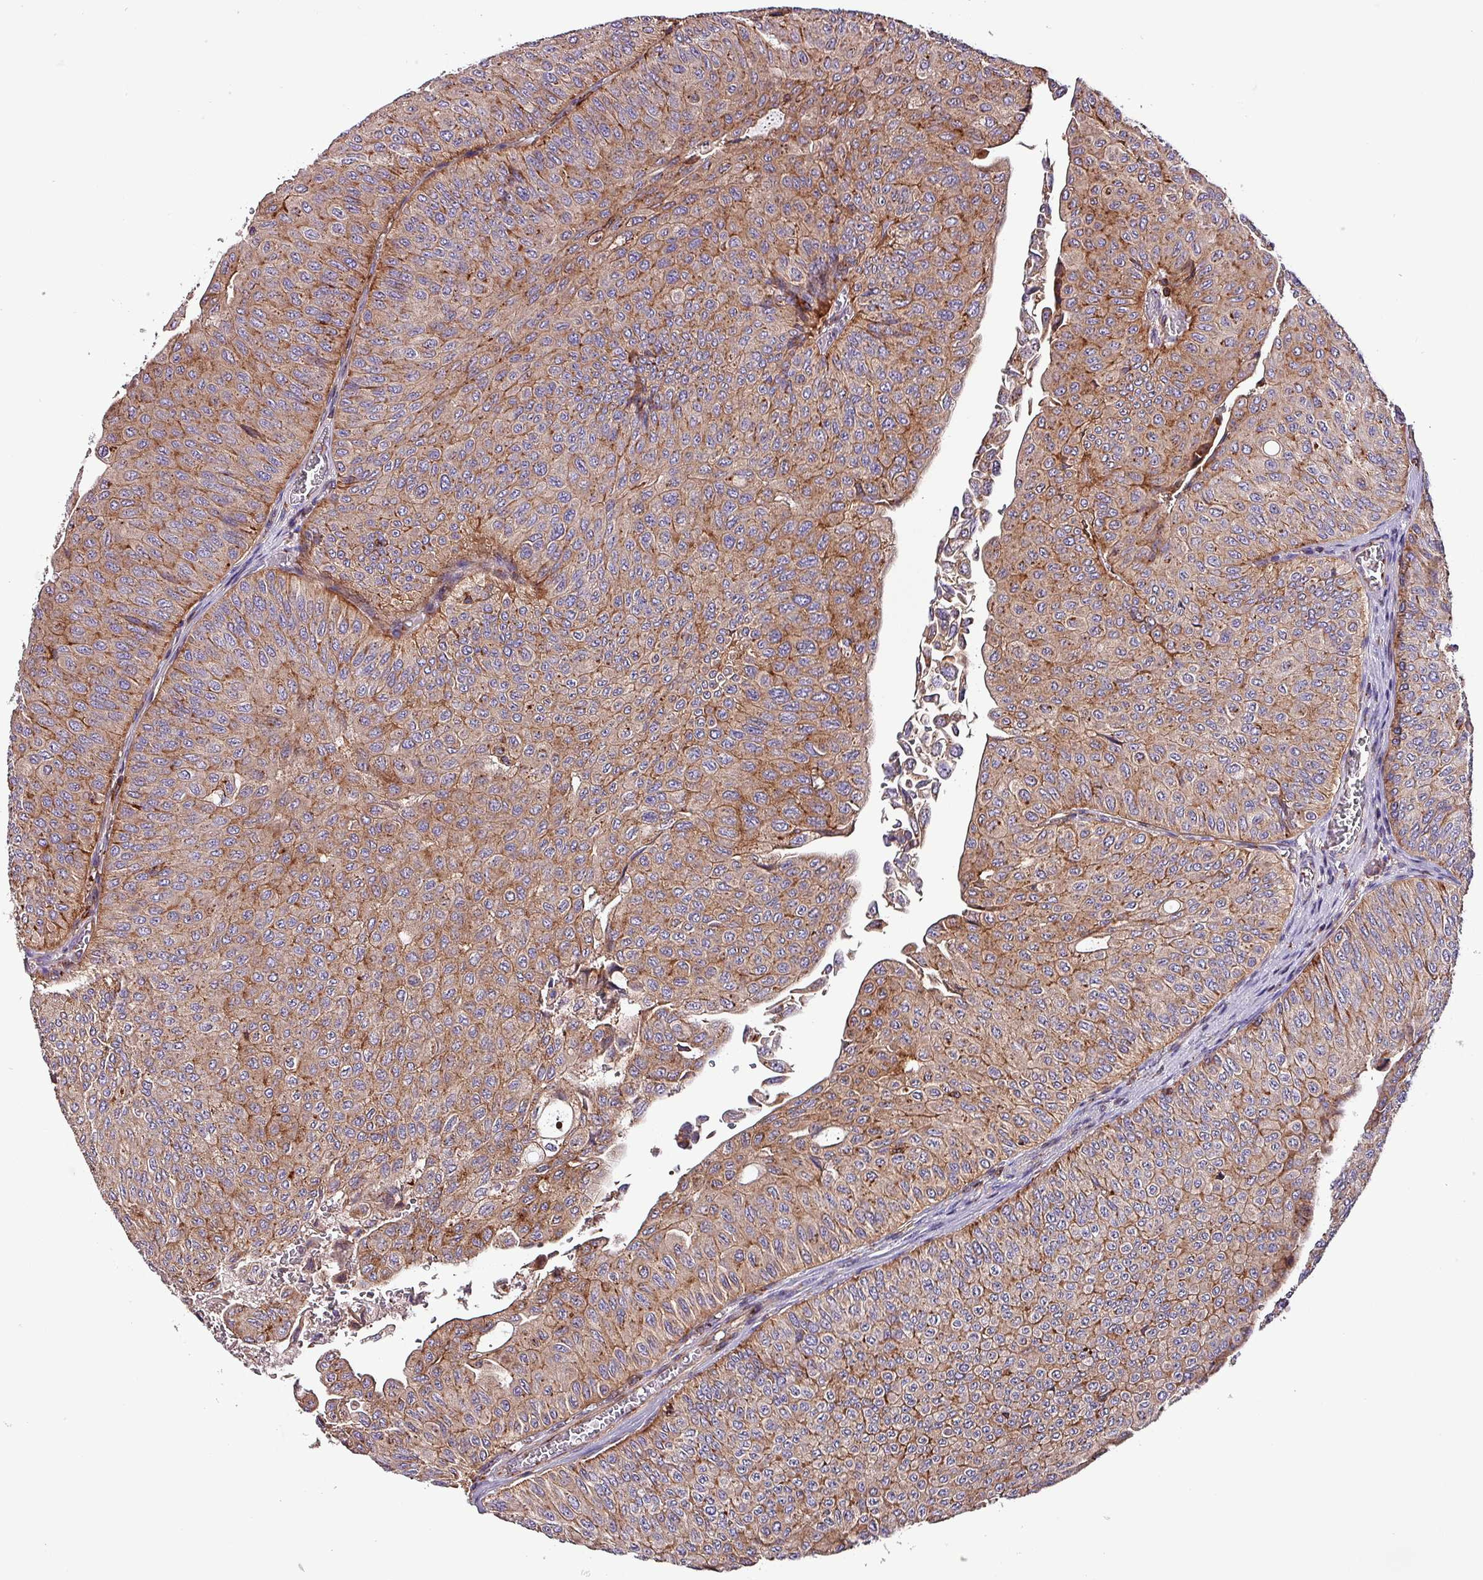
{"staining": {"intensity": "moderate", "quantity": ">75%", "location": "cytoplasmic/membranous"}, "tissue": "urothelial cancer", "cell_type": "Tumor cells", "image_type": "cancer", "snomed": [{"axis": "morphology", "description": "Urothelial carcinoma, NOS"}, {"axis": "topography", "description": "Urinary bladder"}], "caption": "Transitional cell carcinoma stained with a protein marker shows moderate staining in tumor cells.", "gene": "VAMP4", "patient": {"sex": "male", "age": 59}}